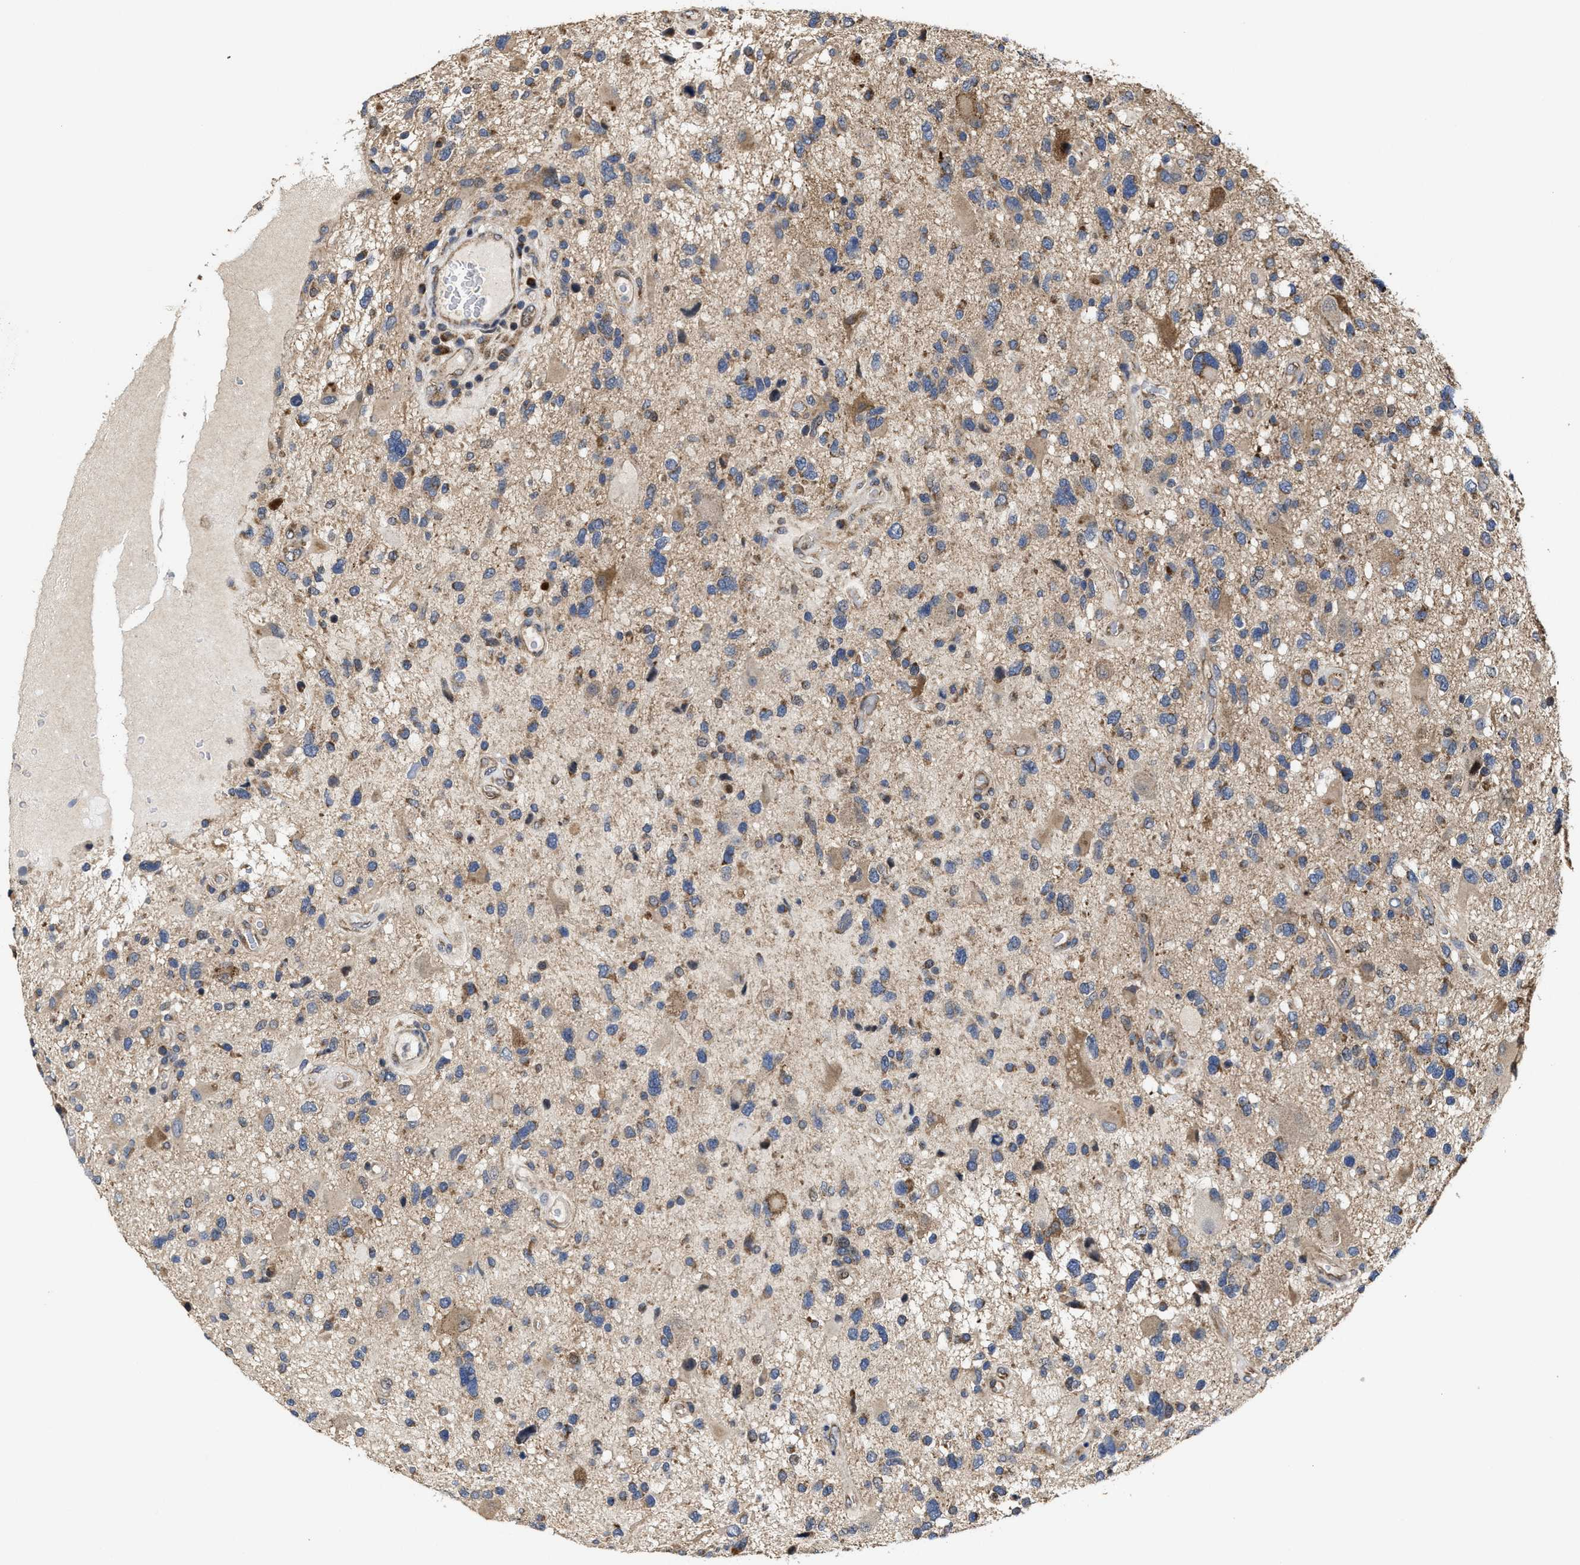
{"staining": {"intensity": "moderate", "quantity": "<25%", "location": "cytoplasmic/membranous"}, "tissue": "glioma", "cell_type": "Tumor cells", "image_type": "cancer", "snomed": [{"axis": "morphology", "description": "Glioma, malignant, High grade"}, {"axis": "topography", "description": "Brain"}], "caption": "Moderate cytoplasmic/membranous protein expression is identified in approximately <25% of tumor cells in malignant glioma (high-grade).", "gene": "TRAF6", "patient": {"sex": "male", "age": 33}}